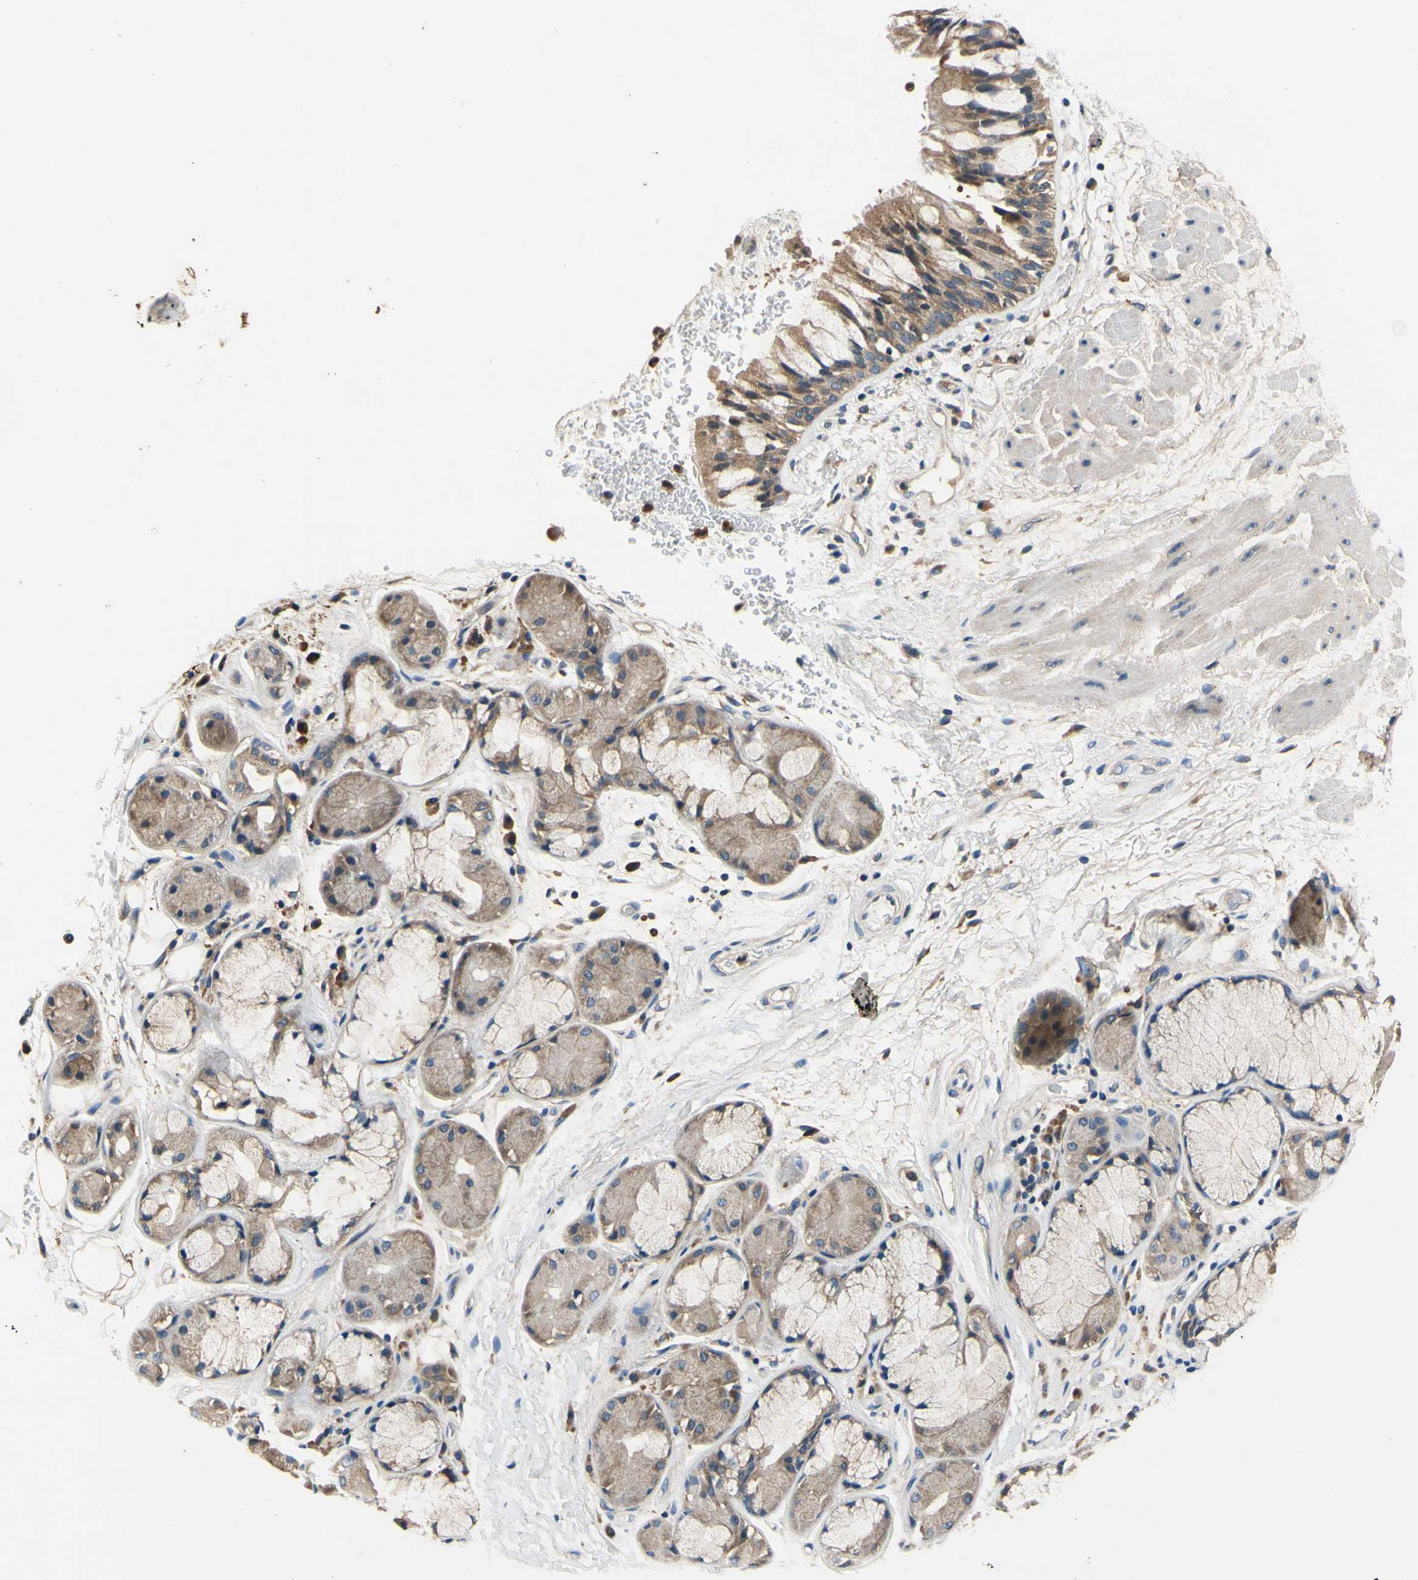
{"staining": {"intensity": "moderate", "quantity": ">75%", "location": "cytoplasmic/membranous"}, "tissue": "bronchus", "cell_type": "Respiratory epithelial cells", "image_type": "normal", "snomed": [{"axis": "morphology", "description": "Normal tissue, NOS"}, {"axis": "topography", "description": "Bronchus"}], "caption": "Protein expression analysis of normal bronchus exhibits moderate cytoplasmic/membranous expression in about >75% of respiratory epithelial cells.", "gene": "PLA2G4A", "patient": {"sex": "male", "age": 66}}